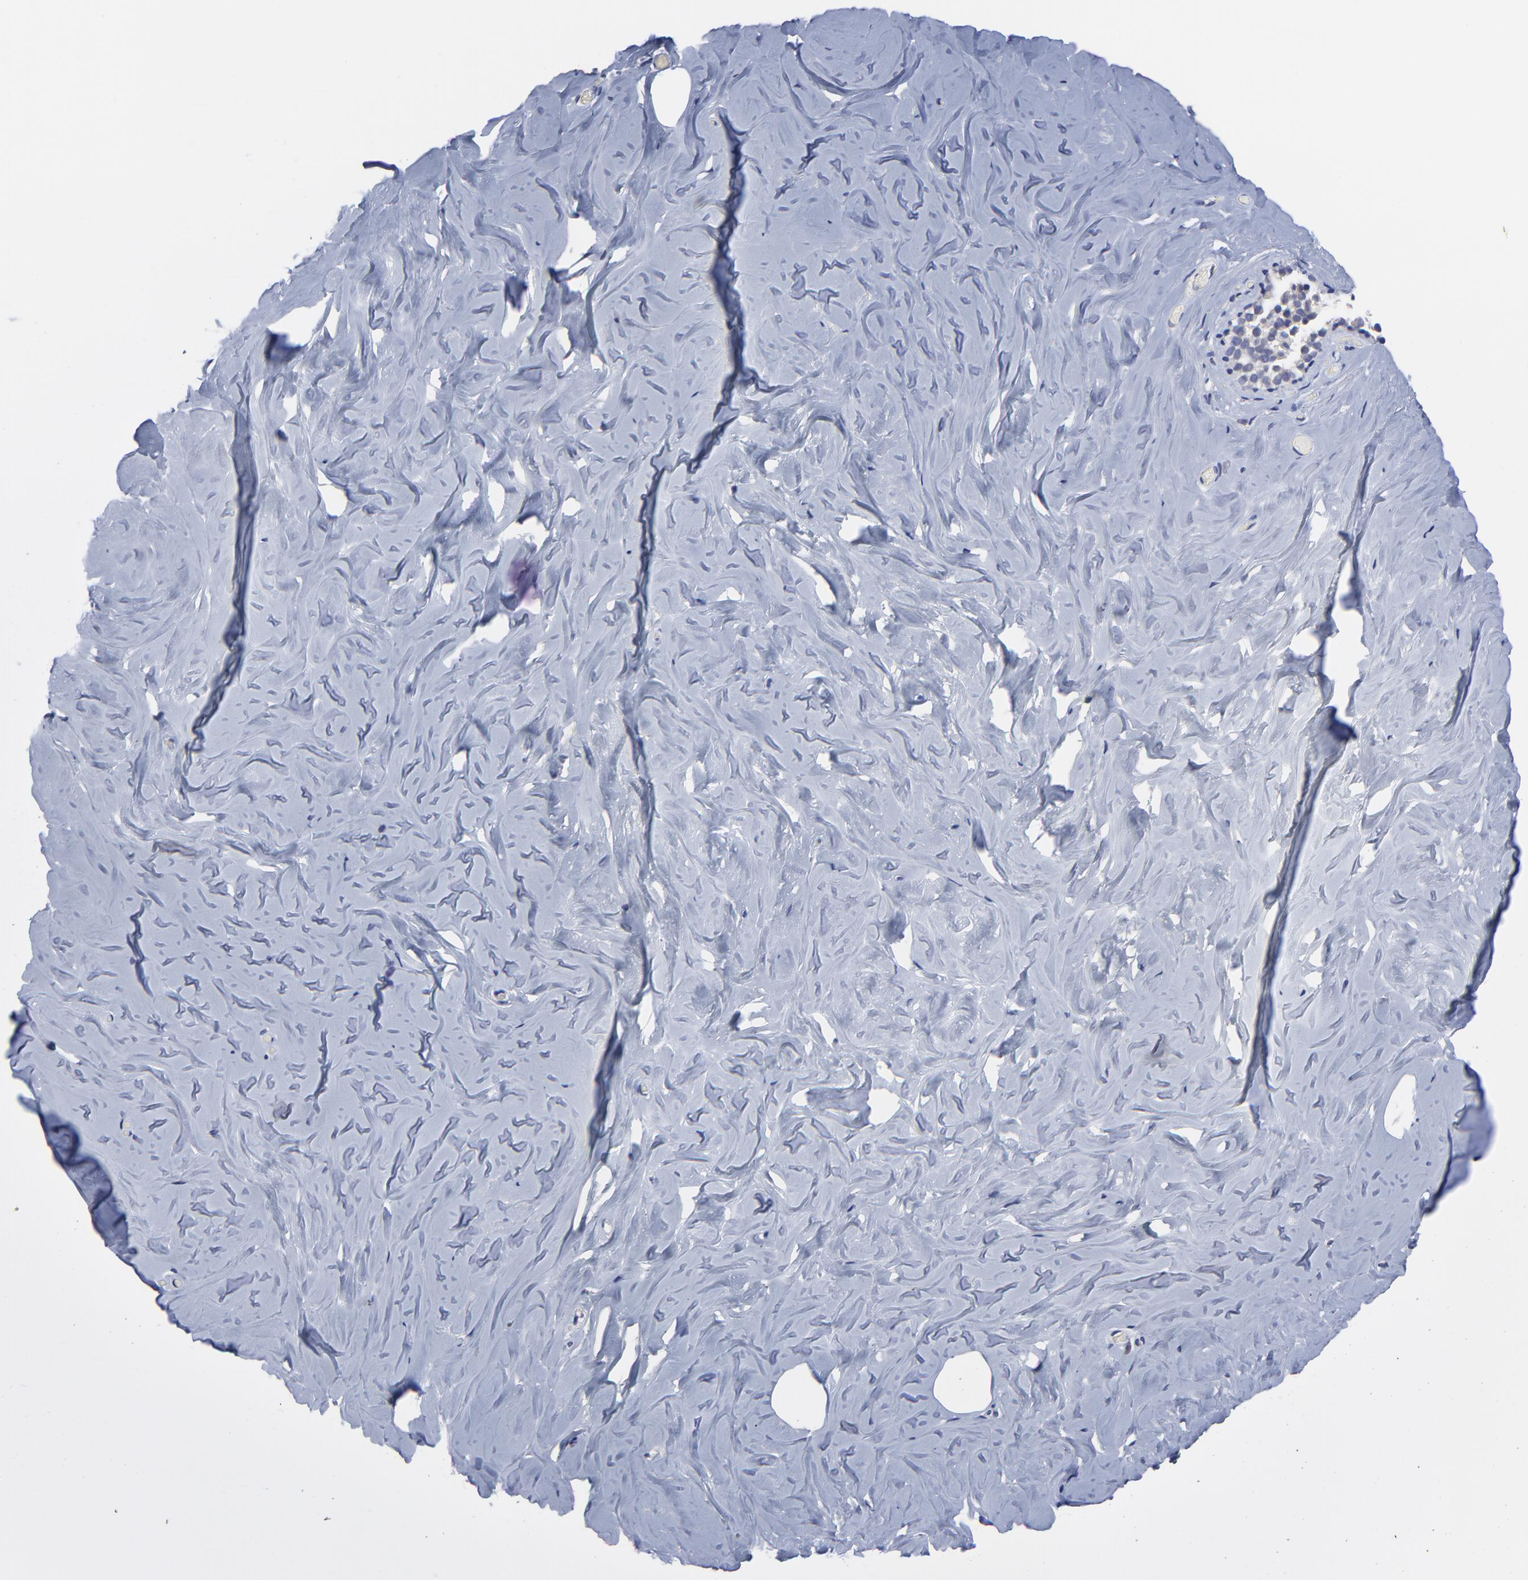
{"staining": {"intensity": "negative", "quantity": "none", "location": "none"}, "tissue": "breast", "cell_type": "Adipocytes", "image_type": "normal", "snomed": [{"axis": "morphology", "description": "Normal tissue, NOS"}, {"axis": "topography", "description": "Breast"}], "caption": "Human breast stained for a protein using immunohistochemistry demonstrates no expression in adipocytes.", "gene": "MOSPD2", "patient": {"sex": "female", "age": 75}}